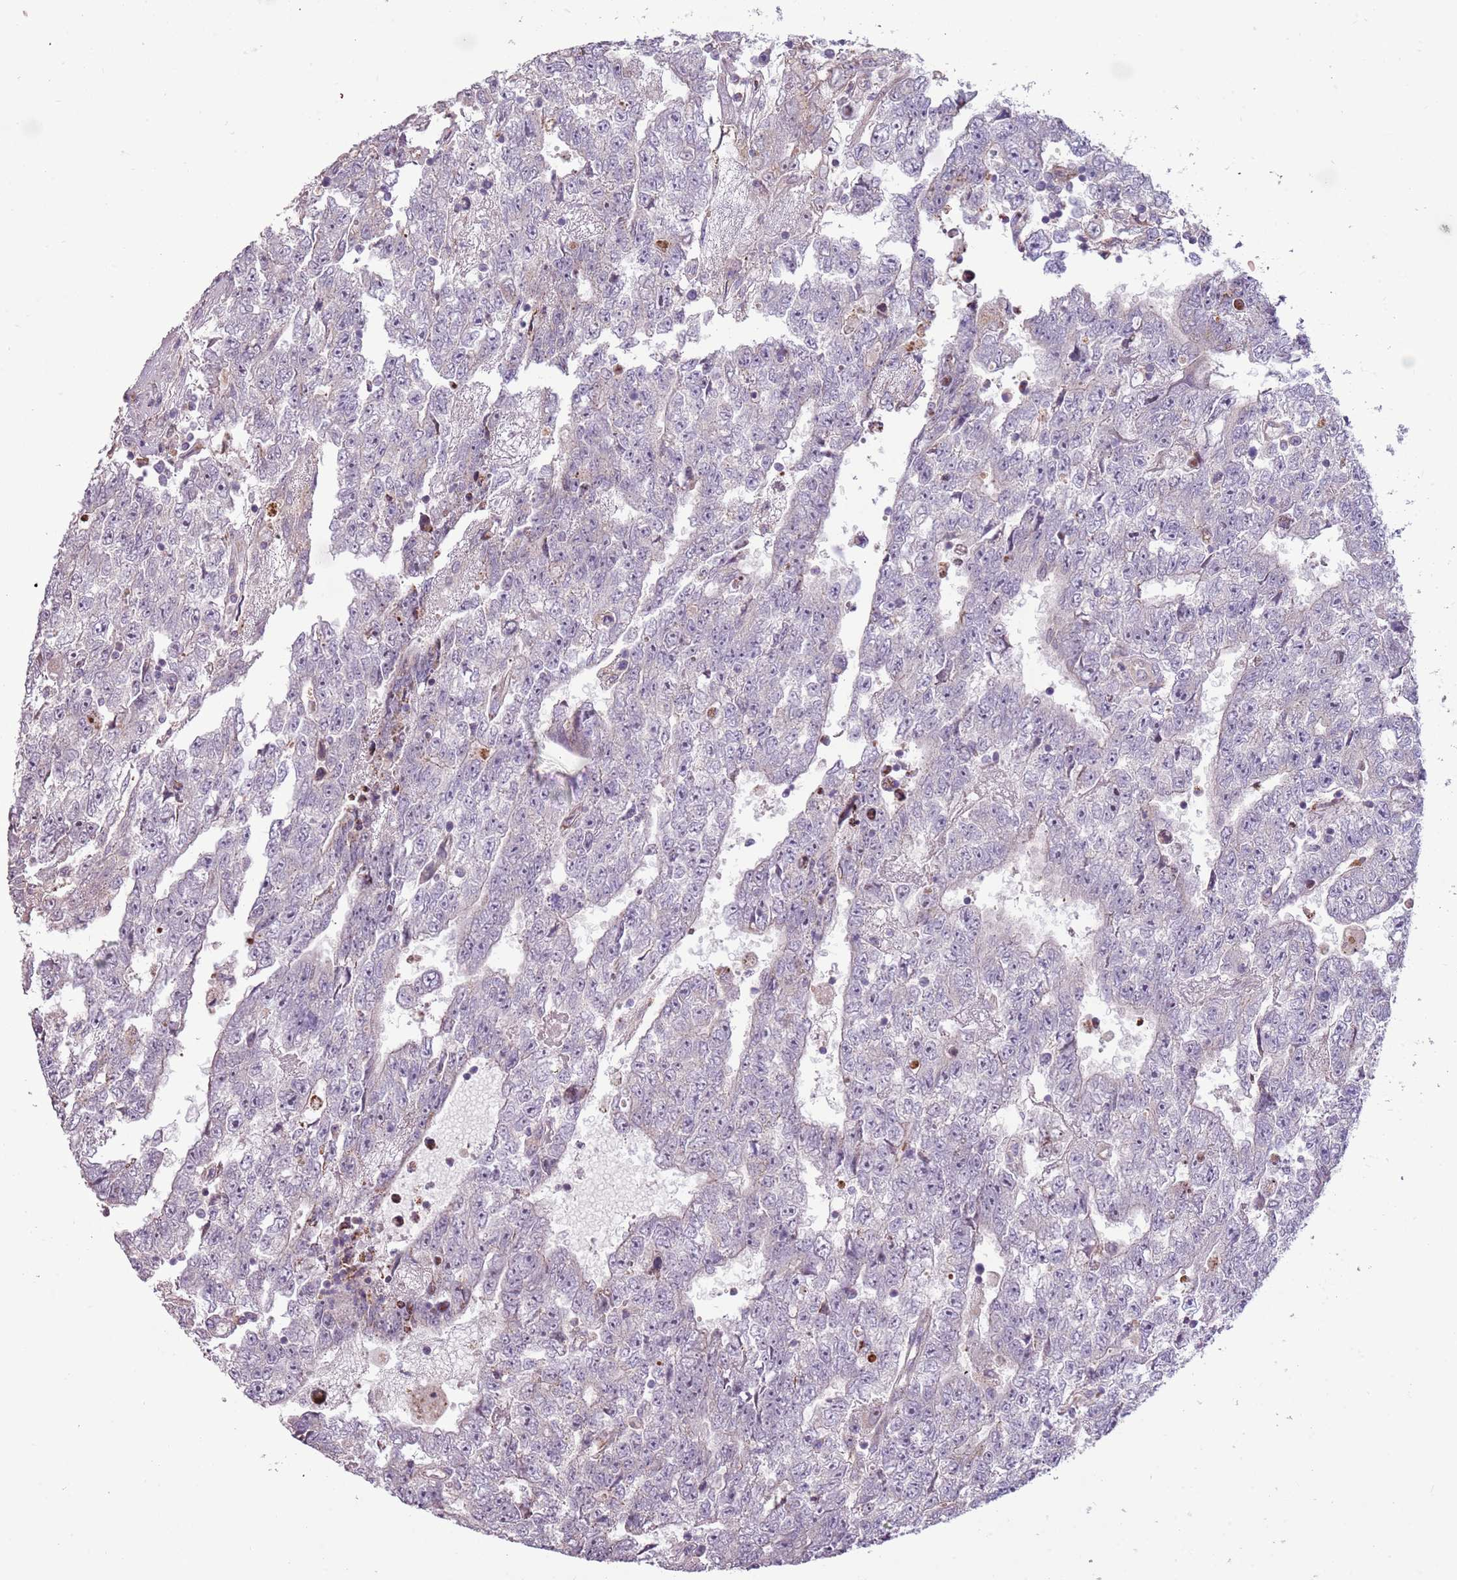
{"staining": {"intensity": "negative", "quantity": "none", "location": "none"}, "tissue": "testis cancer", "cell_type": "Tumor cells", "image_type": "cancer", "snomed": [{"axis": "morphology", "description": "Carcinoma, Embryonal, NOS"}, {"axis": "topography", "description": "Testis"}], "caption": "Tumor cells show no significant positivity in embryonal carcinoma (testis).", "gene": "ZNF530", "patient": {"sex": "male", "age": 25}}